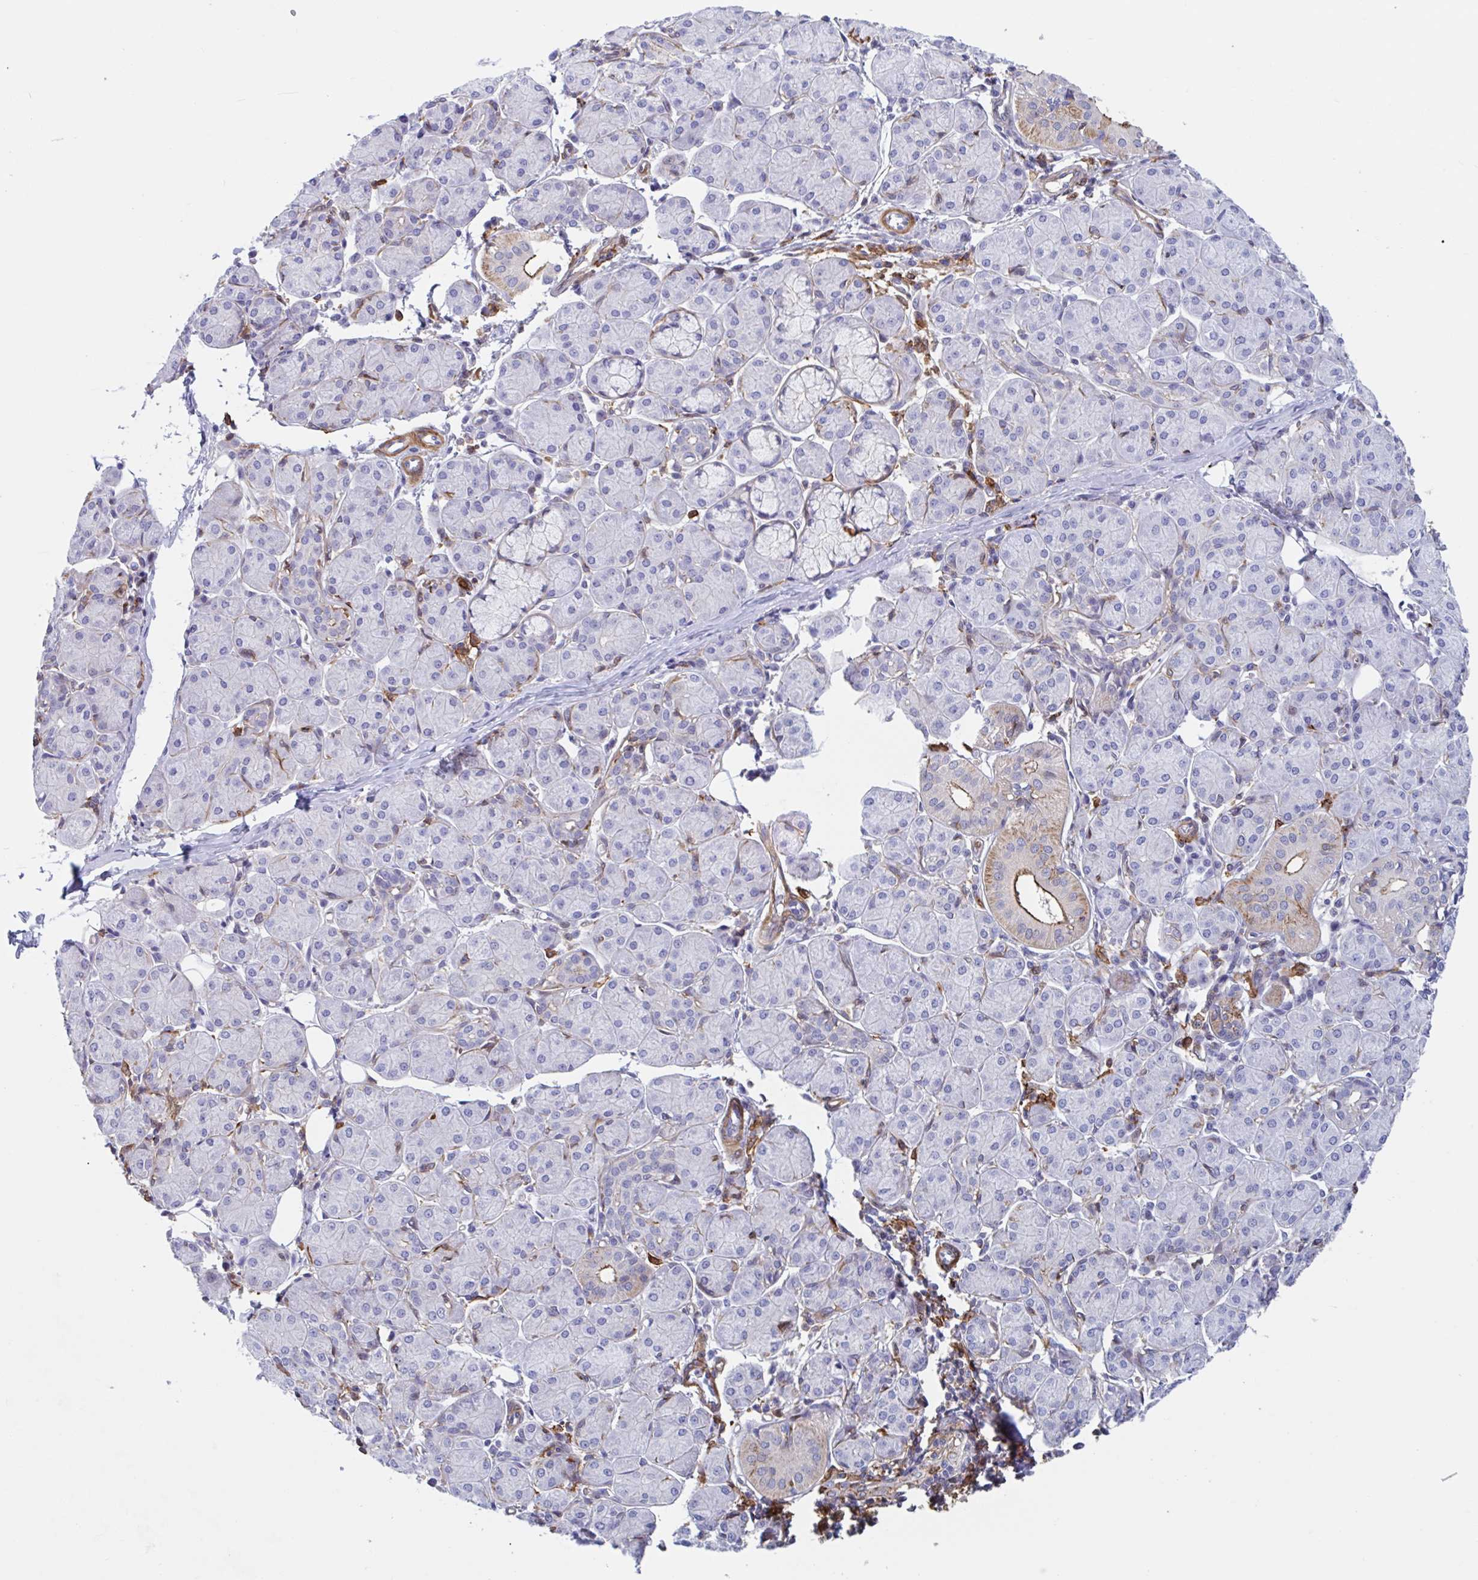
{"staining": {"intensity": "moderate", "quantity": "<25%", "location": "cytoplasmic/membranous"}, "tissue": "salivary gland", "cell_type": "Glandular cells", "image_type": "normal", "snomed": [{"axis": "morphology", "description": "Normal tissue, NOS"}, {"axis": "morphology", "description": "Inflammation, NOS"}, {"axis": "topography", "description": "Lymph node"}, {"axis": "topography", "description": "Salivary gland"}], "caption": "Benign salivary gland reveals moderate cytoplasmic/membranous staining in about <25% of glandular cells Nuclei are stained in blue..", "gene": "EFHD1", "patient": {"sex": "male", "age": 3}}